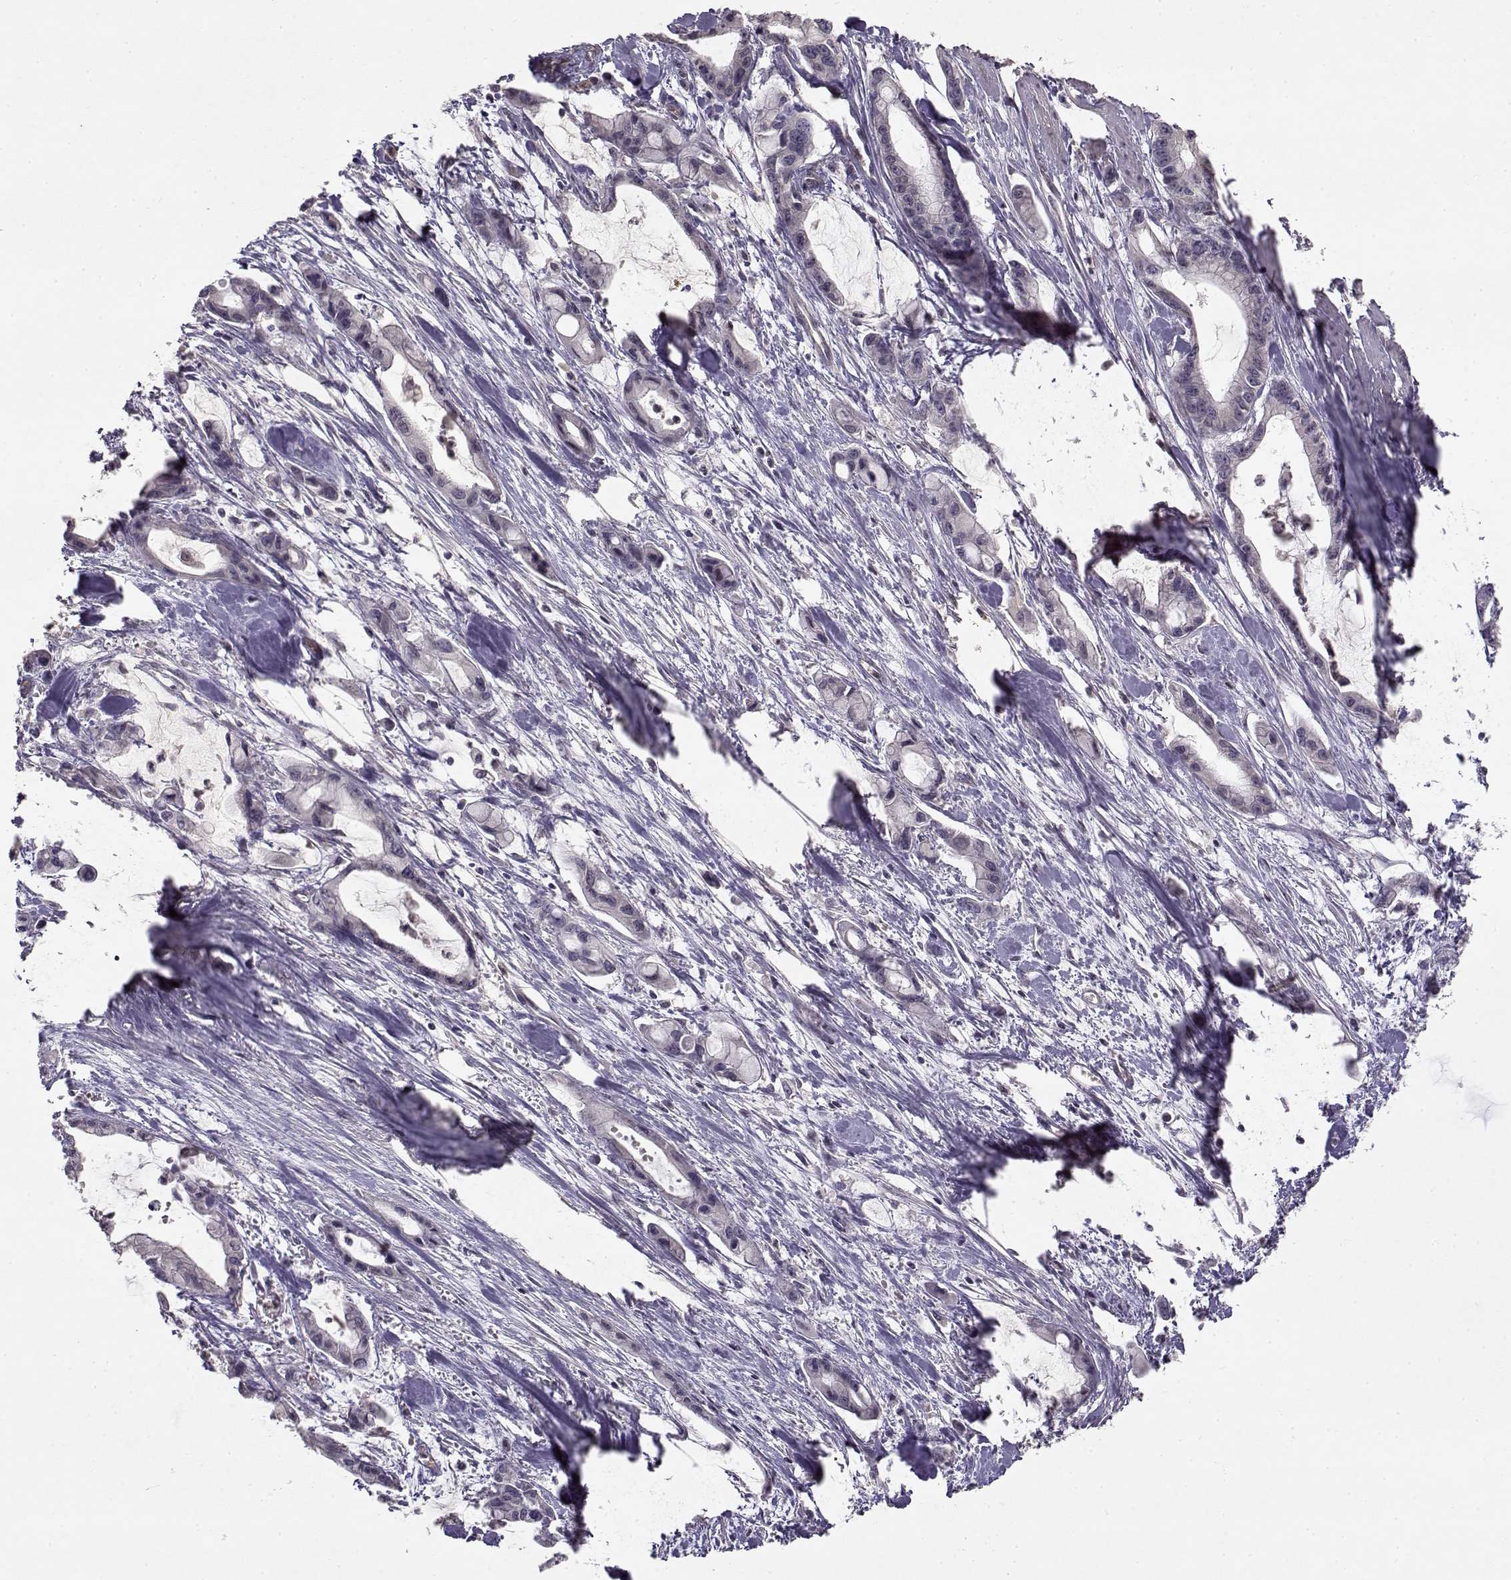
{"staining": {"intensity": "negative", "quantity": "none", "location": "none"}, "tissue": "pancreatic cancer", "cell_type": "Tumor cells", "image_type": "cancer", "snomed": [{"axis": "morphology", "description": "Adenocarcinoma, NOS"}, {"axis": "topography", "description": "Pancreas"}], "caption": "A high-resolution photomicrograph shows IHC staining of pancreatic cancer (adenocarcinoma), which reveals no significant staining in tumor cells.", "gene": "BMX", "patient": {"sex": "male", "age": 48}}